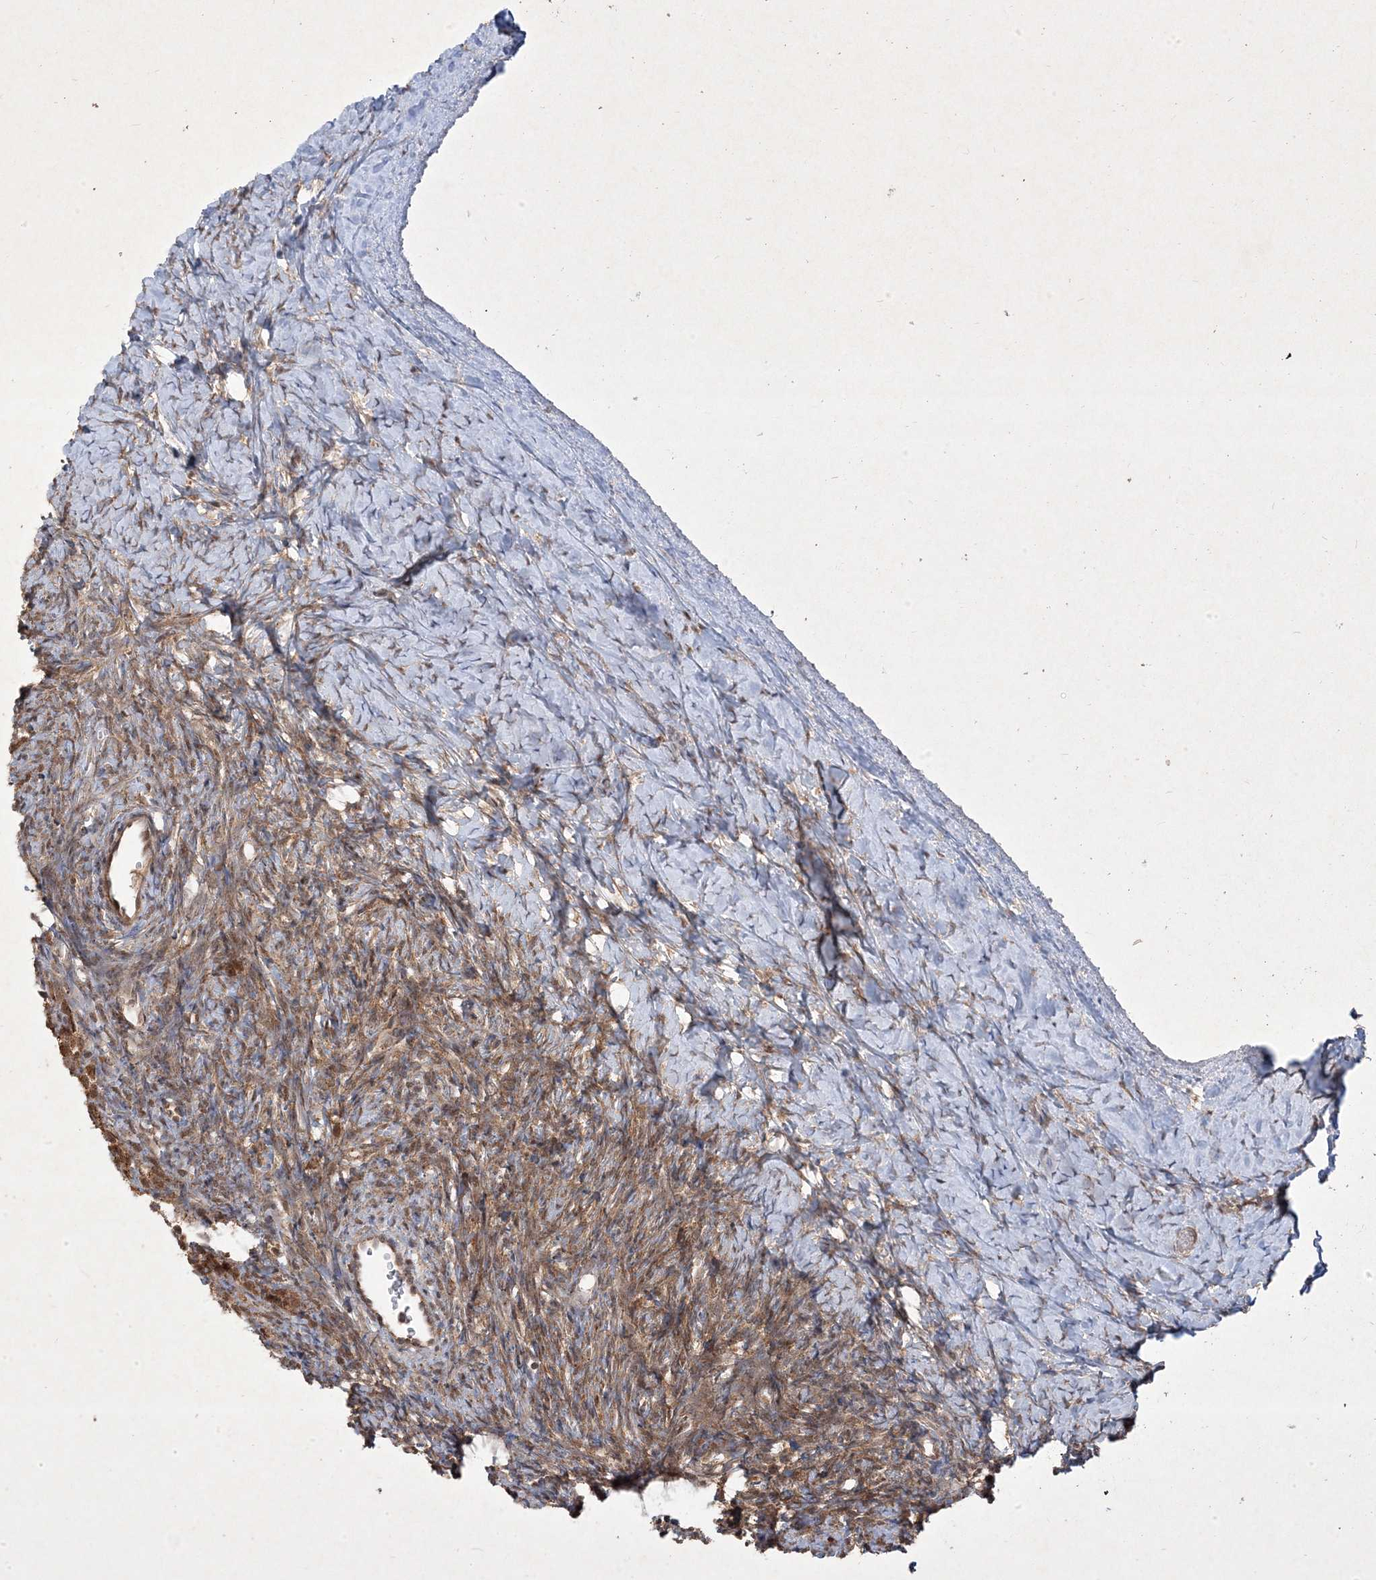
{"staining": {"intensity": "moderate", "quantity": ">75%", "location": "cytoplasmic/membranous"}, "tissue": "ovary", "cell_type": "Ovarian stroma cells", "image_type": "normal", "snomed": [{"axis": "morphology", "description": "Normal tissue, NOS"}, {"axis": "morphology", "description": "Developmental malformation"}, {"axis": "topography", "description": "Ovary"}], "caption": "Ovarian stroma cells show medium levels of moderate cytoplasmic/membranous staining in about >75% of cells in benign ovary.", "gene": "PLEKHM2", "patient": {"sex": "female", "age": 39}}